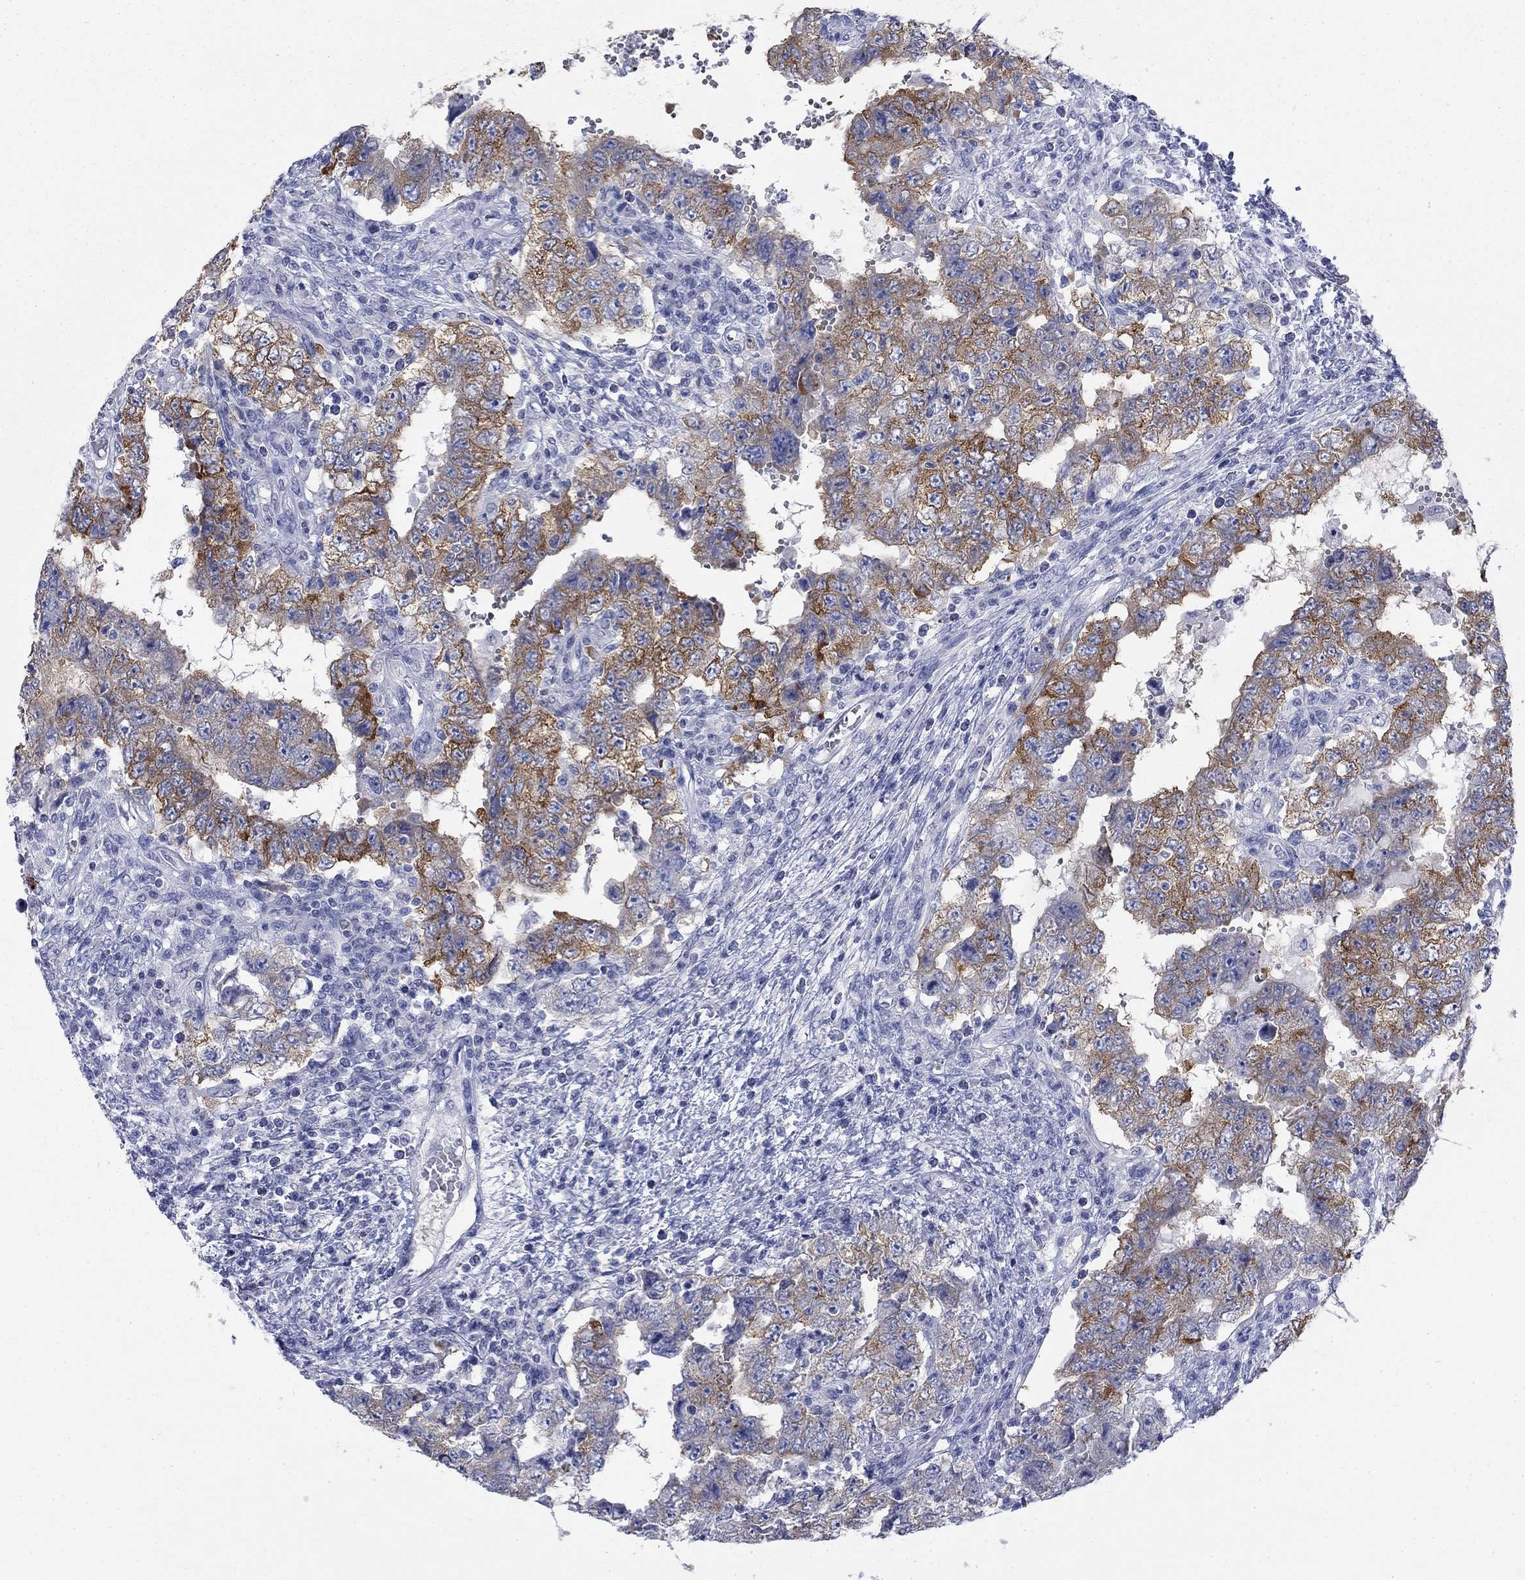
{"staining": {"intensity": "strong", "quantity": "25%-75%", "location": "cytoplasmic/membranous"}, "tissue": "testis cancer", "cell_type": "Tumor cells", "image_type": "cancer", "snomed": [{"axis": "morphology", "description": "Carcinoma, Embryonal, NOS"}, {"axis": "topography", "description": "Testis"}], "caption": "Embryonal carcinoma (testis) stained for a protein (brown) exhibits strong cytoplasmic/membranous positive expression in approximately 25%-75% of tumor cells.", "gene": "IGF2BP3", "patient": {"sex": "male", "age": 26}}